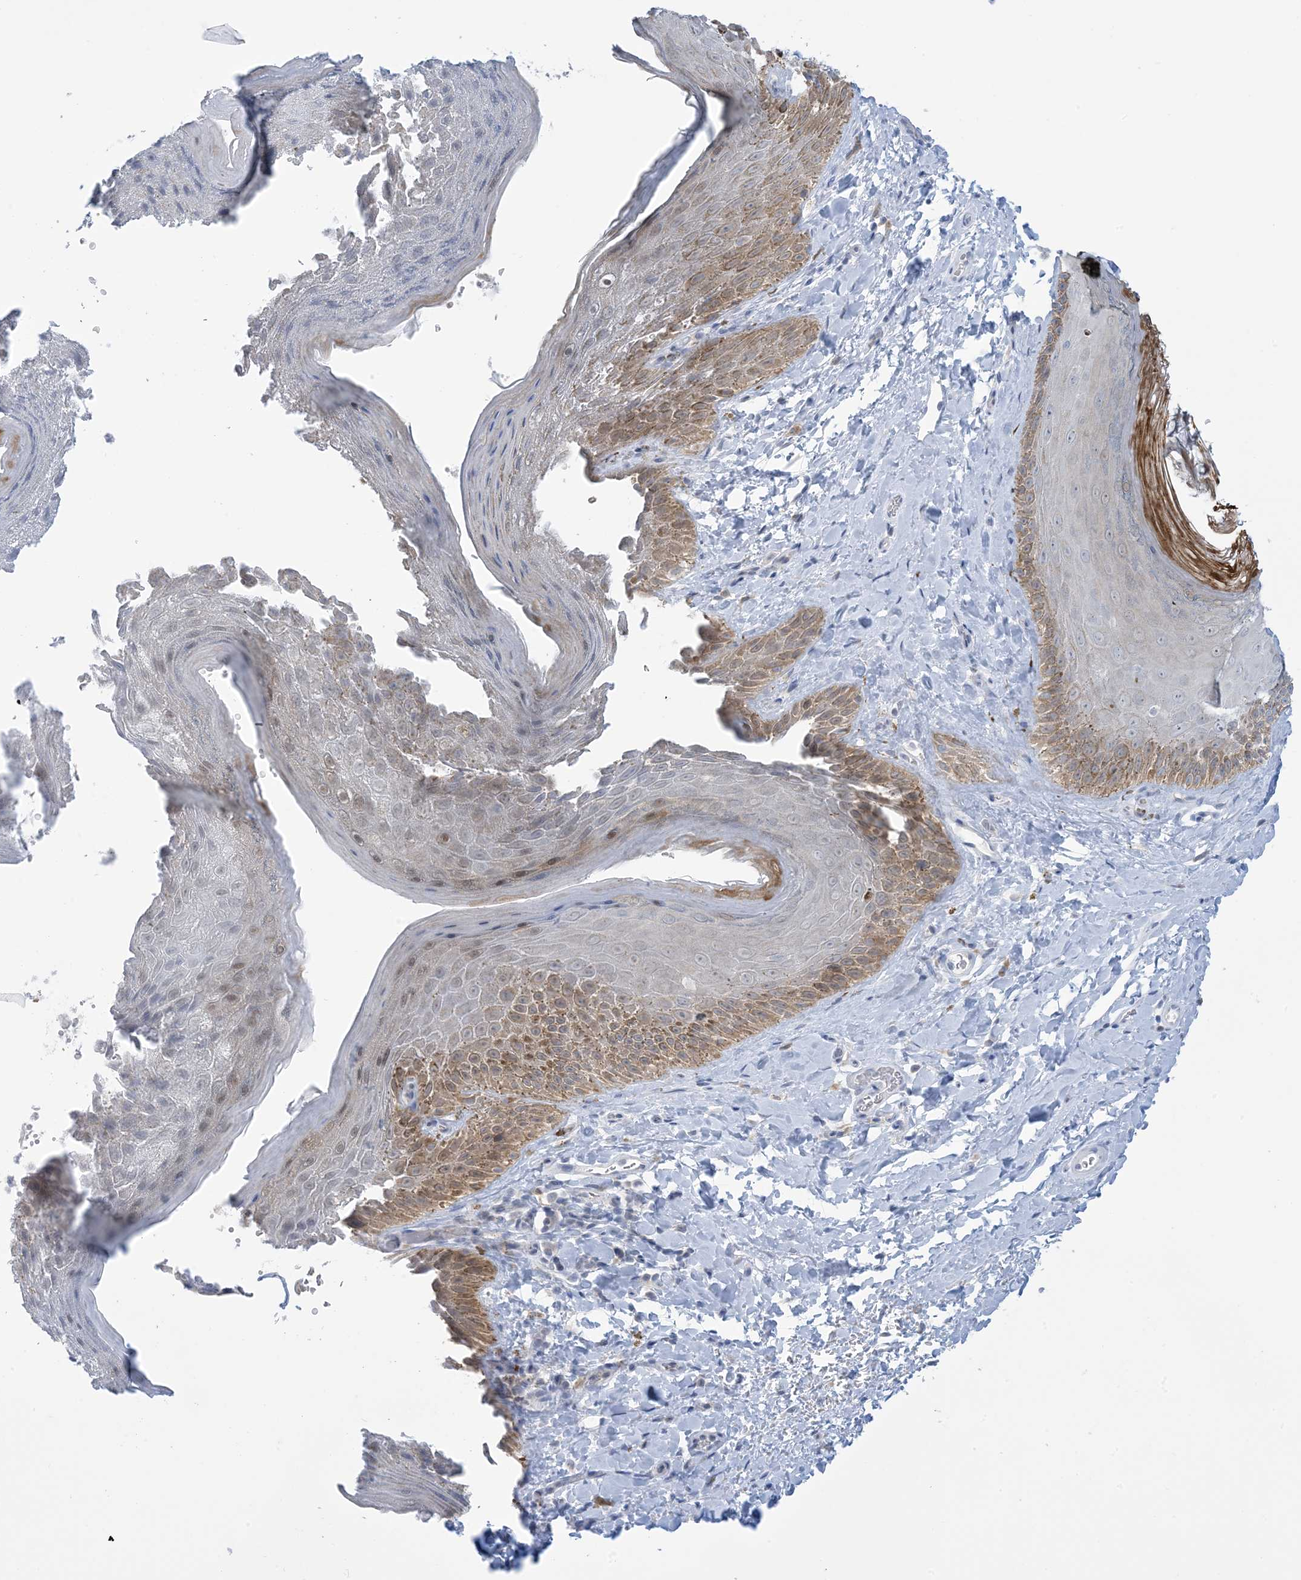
{"staining": {"intensity": "moderate", "quantity": "25%-75%", "location": "cytoplasmic/membranous"}, "tissue": "skin", "cell_type": "Epidermal cells", "image_type": "normal", "snomed": [{"axis": "morphology", "description": "Normal tissue, NOS"}, {"axis": "topography", "description": "Anal"}], "caption": "A photomicrograph of skin stained for a protein displays moderate cytoplasmic/membranous brown staining in epidermal cells. (DAB (3,3'-diaminobenzidine) = brown stain, brightfield microscopy at high magnification).", "gene": "MRPS18A", "patient": {"sex": "male", "age": 44}}